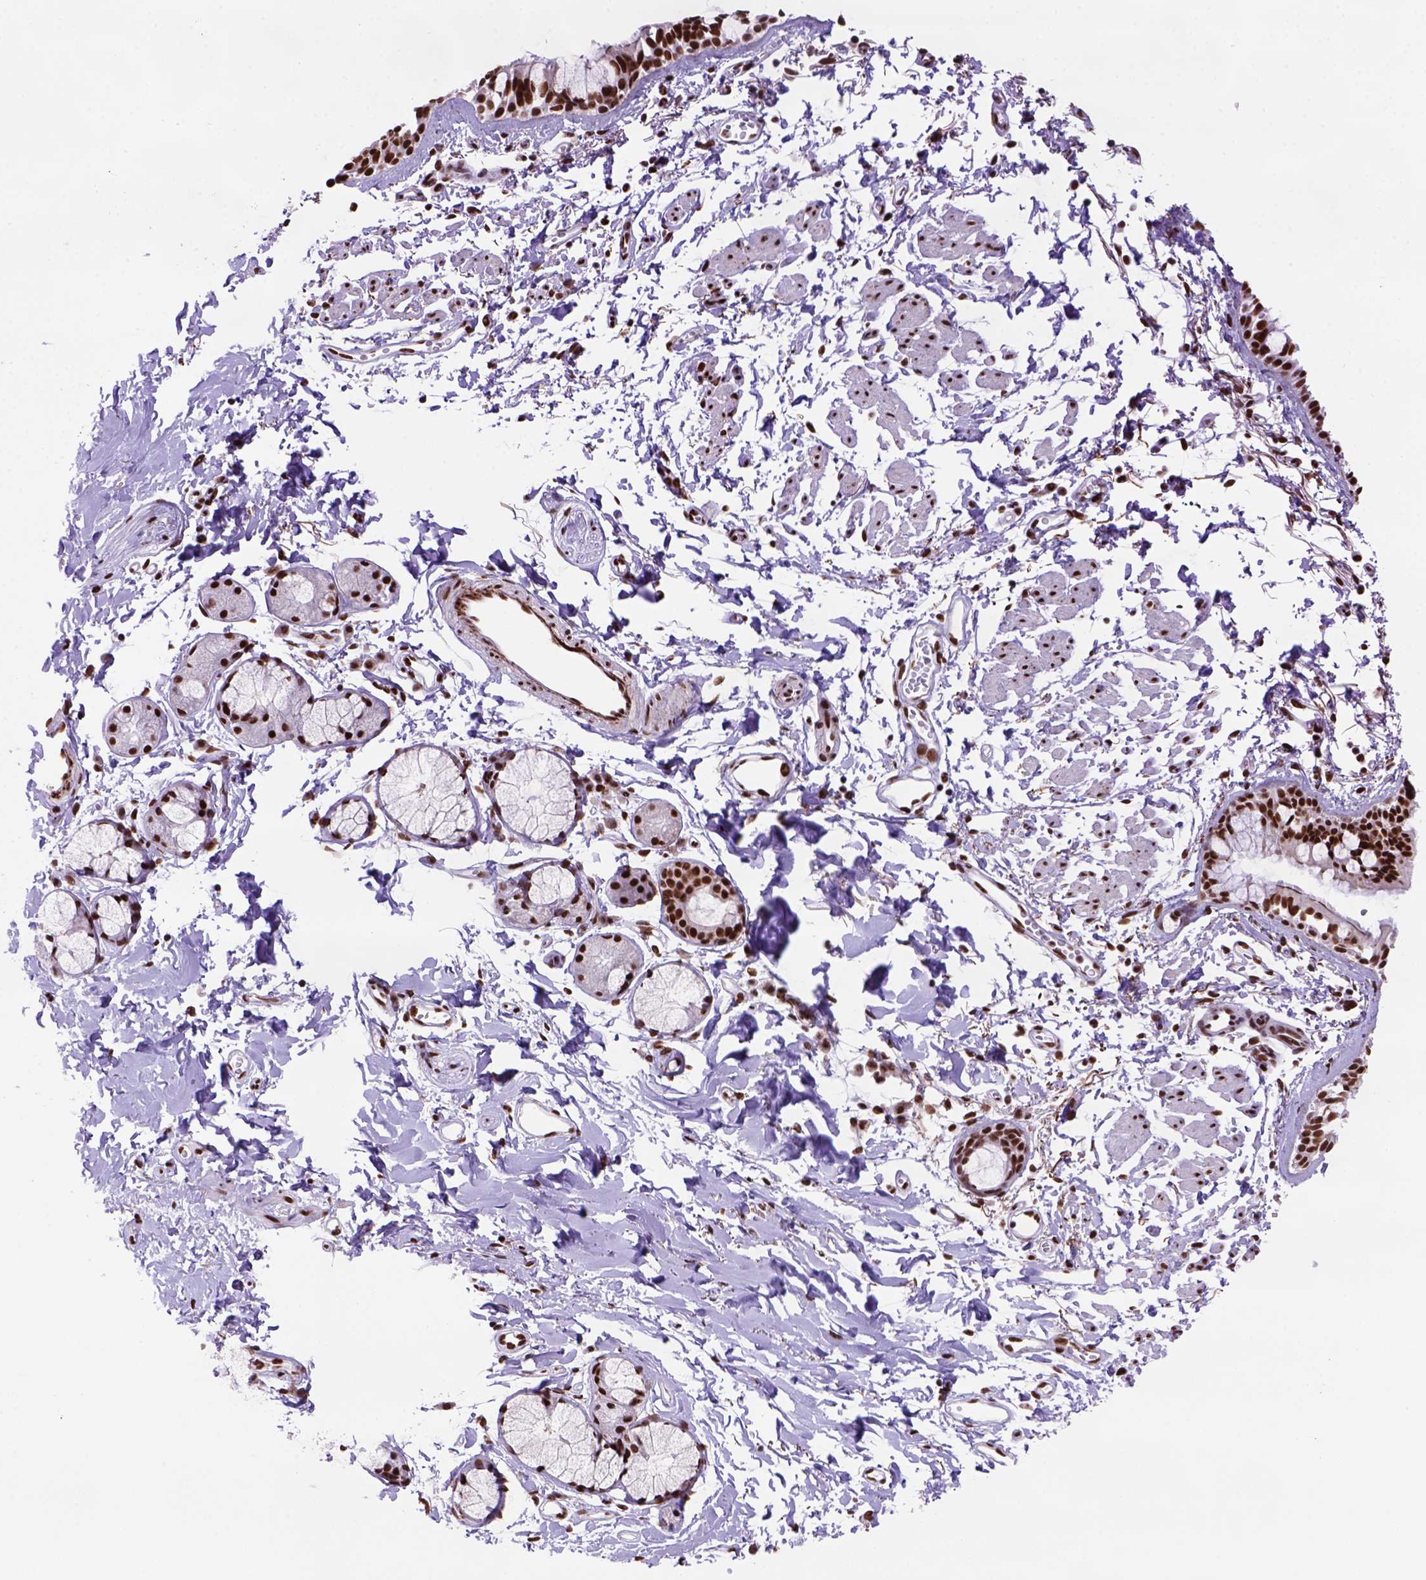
{"staining": {"intensity": "strong", "quantity": ">75%", "location": "nuclear"}, "tissue": "bronchus", "cell_type": "Respiratory epithelial cells", "image_type": "normal", "snomed": [{"axis": "morphology", "description": "Normal tissue, NOS"}, {"axis": "topography", "description": "Cartilage tissue"}, {"axis": "topography", "description": "Bronchus"}], "caption": "Immunohistochemical staining of normal human bronchus reveals strong nuclear protein positivity in approximately >75% of respiratory epithelial cells. (DAB IHC, brown staining for protein, blue staining for nuclei).", "gene": "NSMCE2", "patient": {"sex": "female", "age": 59}}